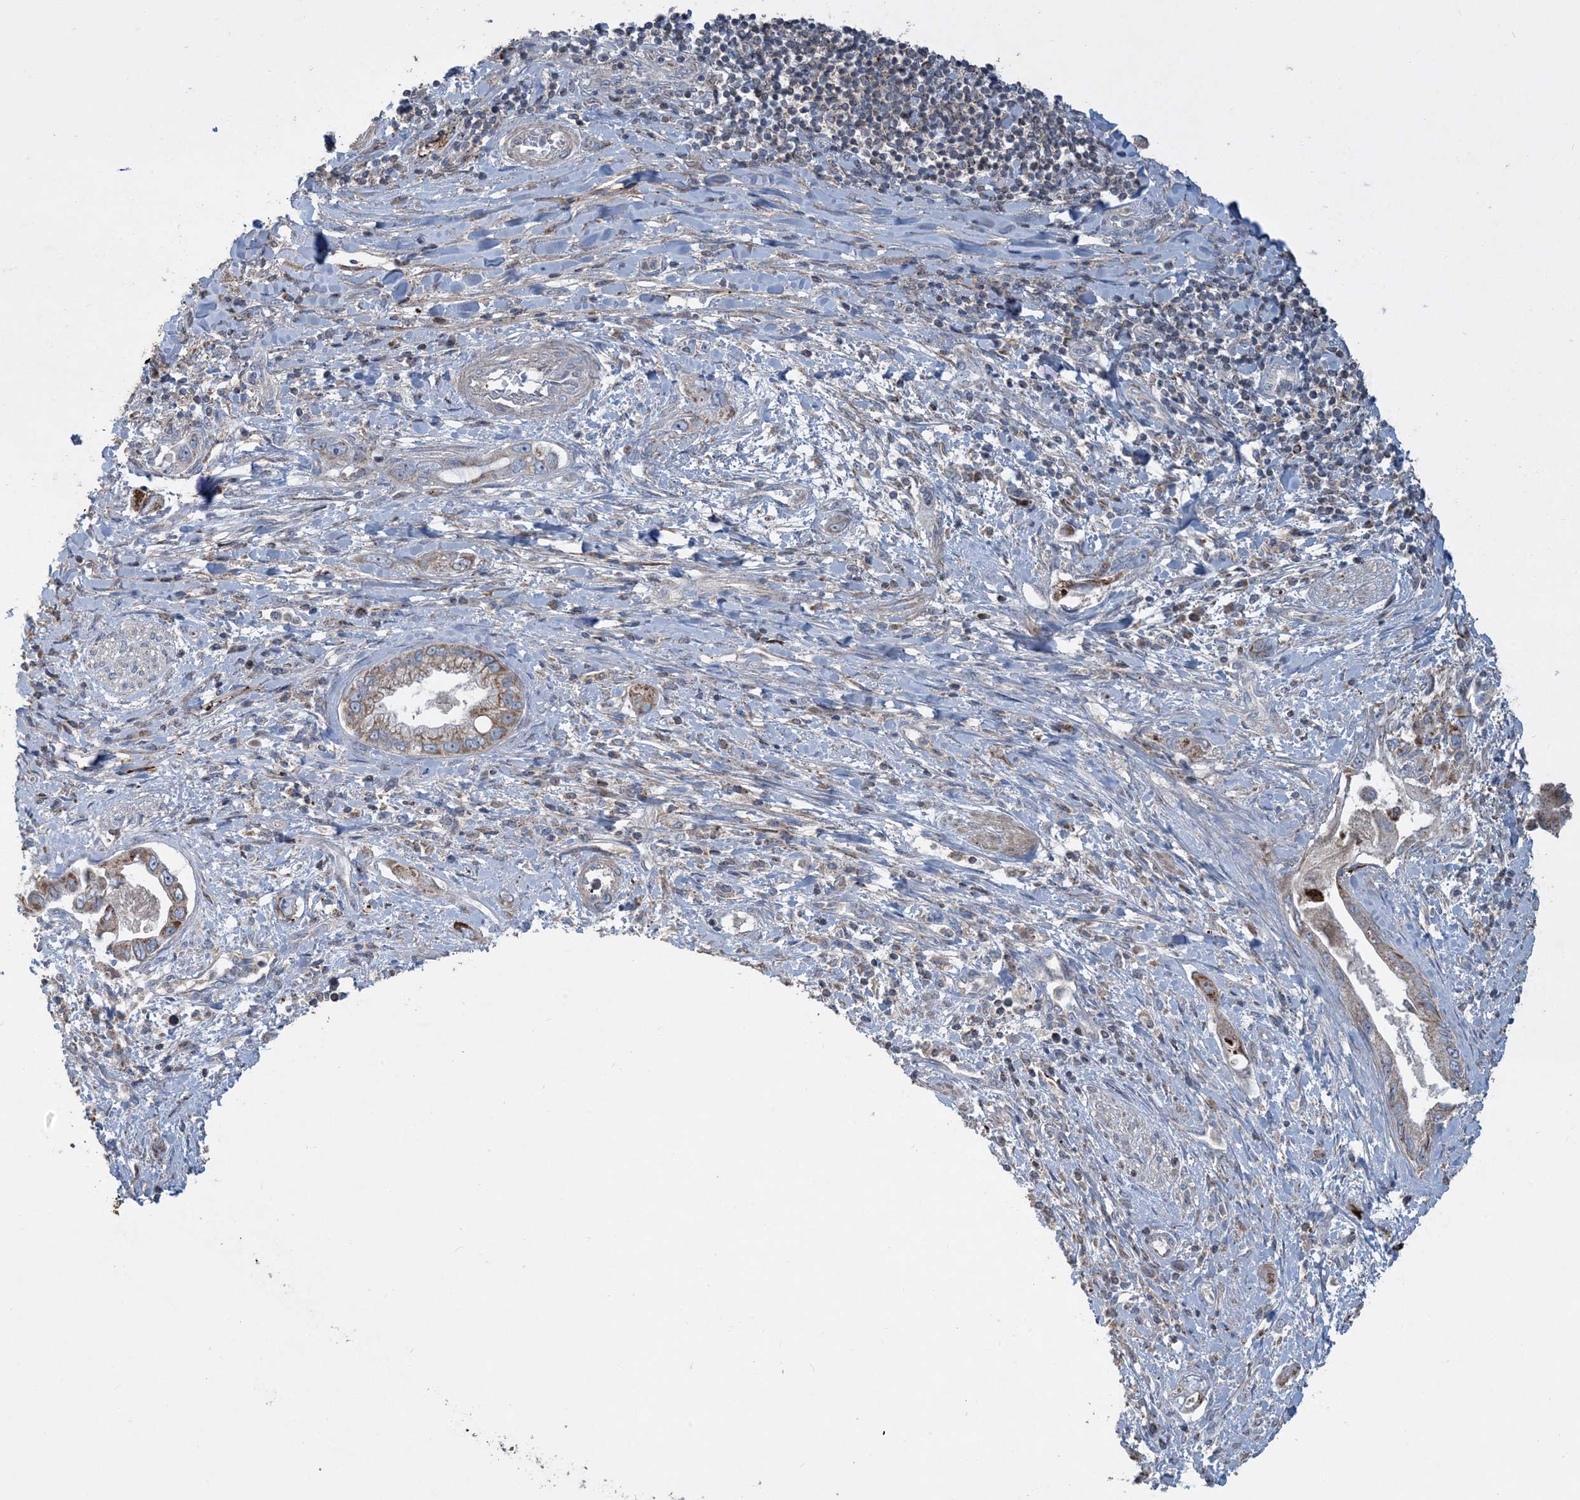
{"staining": {"intensity": "moderate", "quantity": ">75%", "location": "cytoplasmic/membranous"}, "tissue": "pancreatic cancer", "cell_type": "Tumor cells", "image_type": "cancer", "snomed": [{"axis": "morphology", "description": "Inflammation, NOS"}, {"axis": "morphology", "description": "Adenocarcinoma, NOS"}, {"axis": "topography", "description": "Pancreas"}], "caption": "The immunohistochemical stain labels moderate cytoplasmic/membranous staining in tumor cells of pancreatic cancer tissue. The staining is performed using DAB brown chromogen to label protein expression. The nuclei are counter-stained blue using hematoxylin.", "gene": "ECHDC1", "patient": {"sex": "female", "age": 56}}